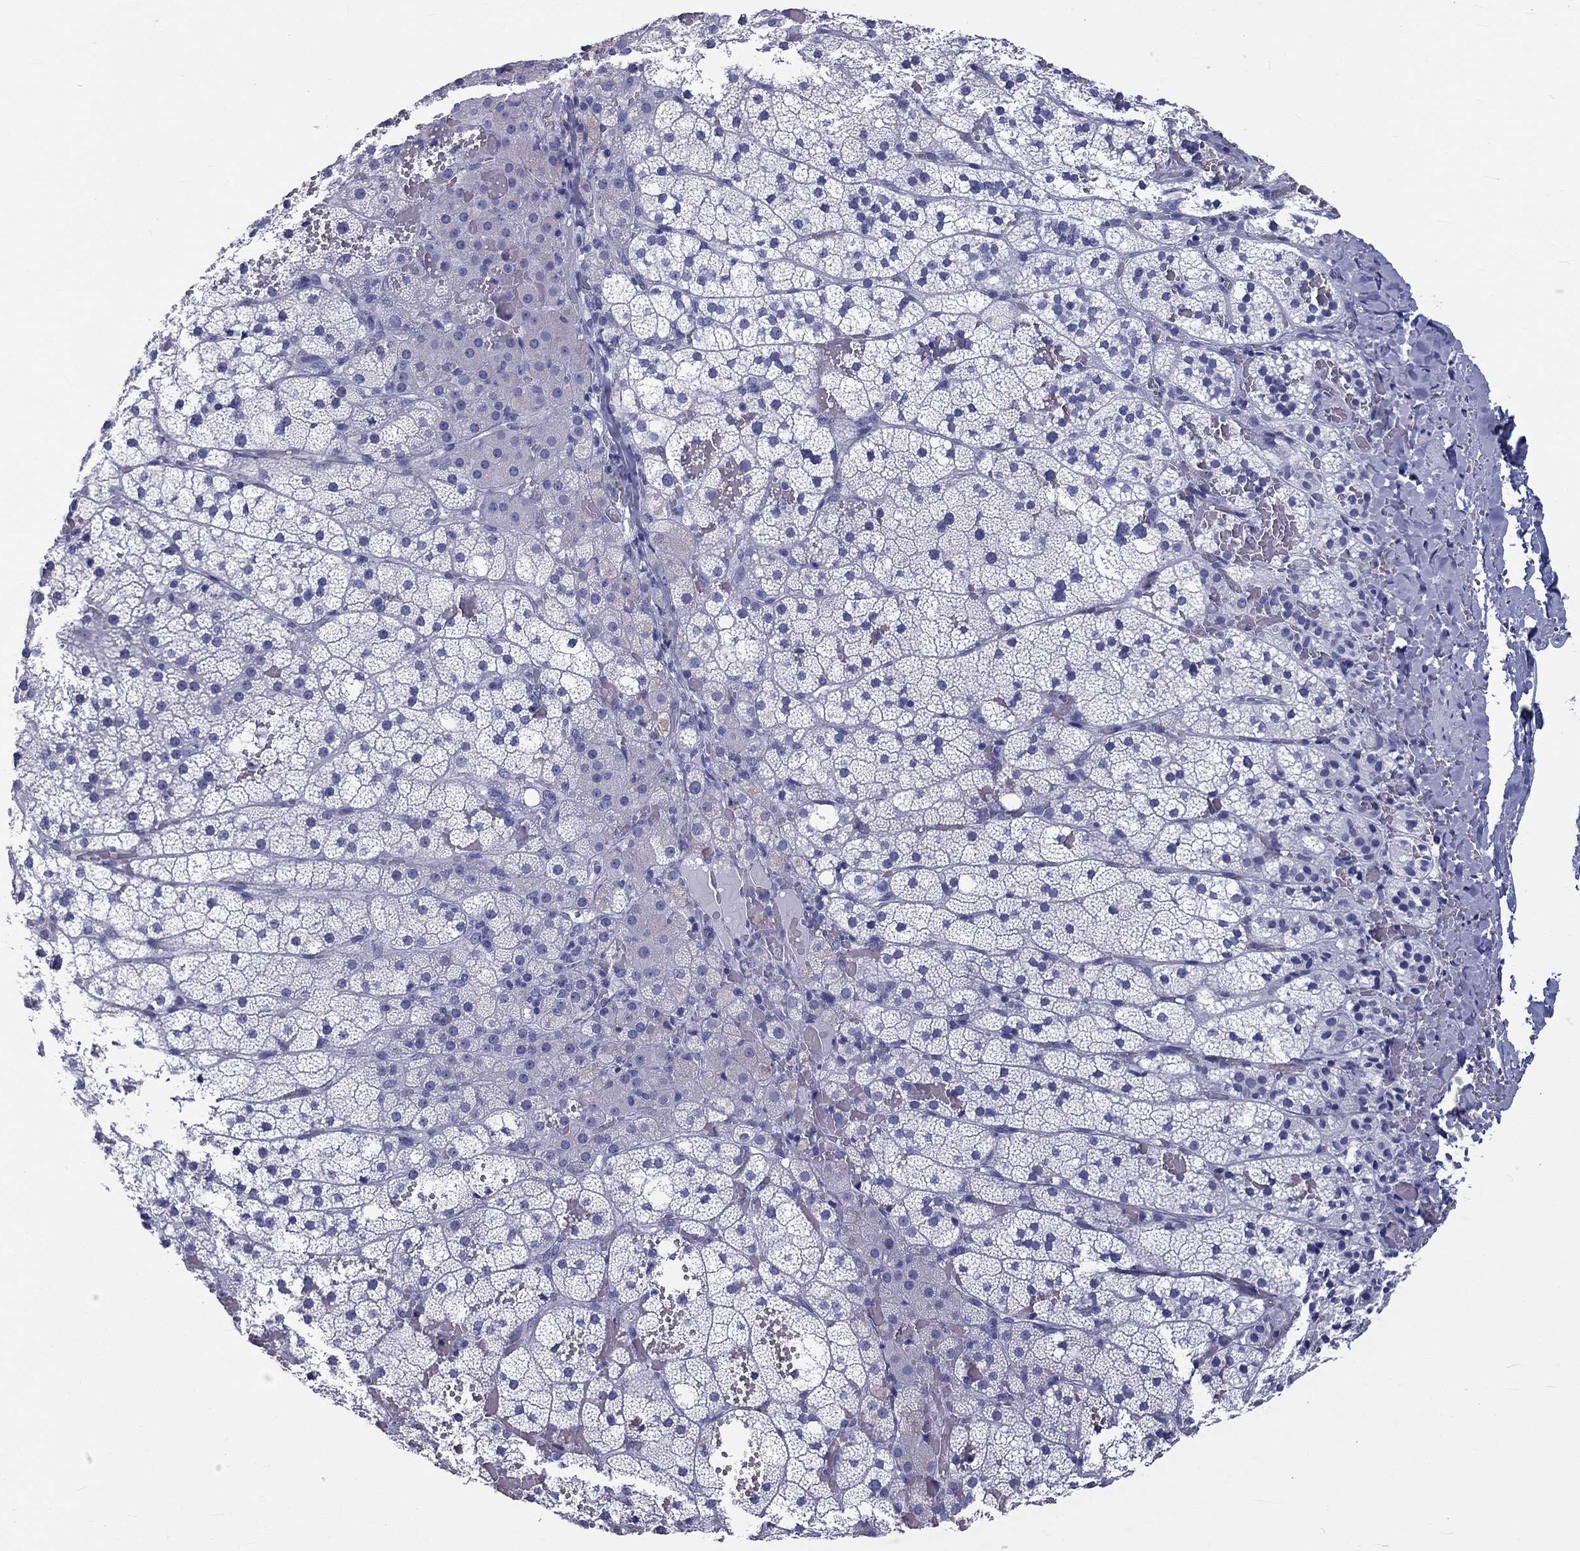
{"staining": {"intensity": "negative", "quantity": "none", "location": "none"}, "tissue": "adrenal gland", "cell_type": "Glandular cells", "image_type": "normal", "snomed": [{"axis": "morphology", "description": "Normal tissue, NOS"}, {"axis": "topography", "description": "Adrenal gland"}], "caption": "Glandular cells show no significant protein expression in unremarkable adrenal gland. (DAB immunohistochemistry (IHC) visualized using brightfield microscopy, high magnification).", "gene": "DNALI1", "patient": {"sex": "male", "age": 53}}